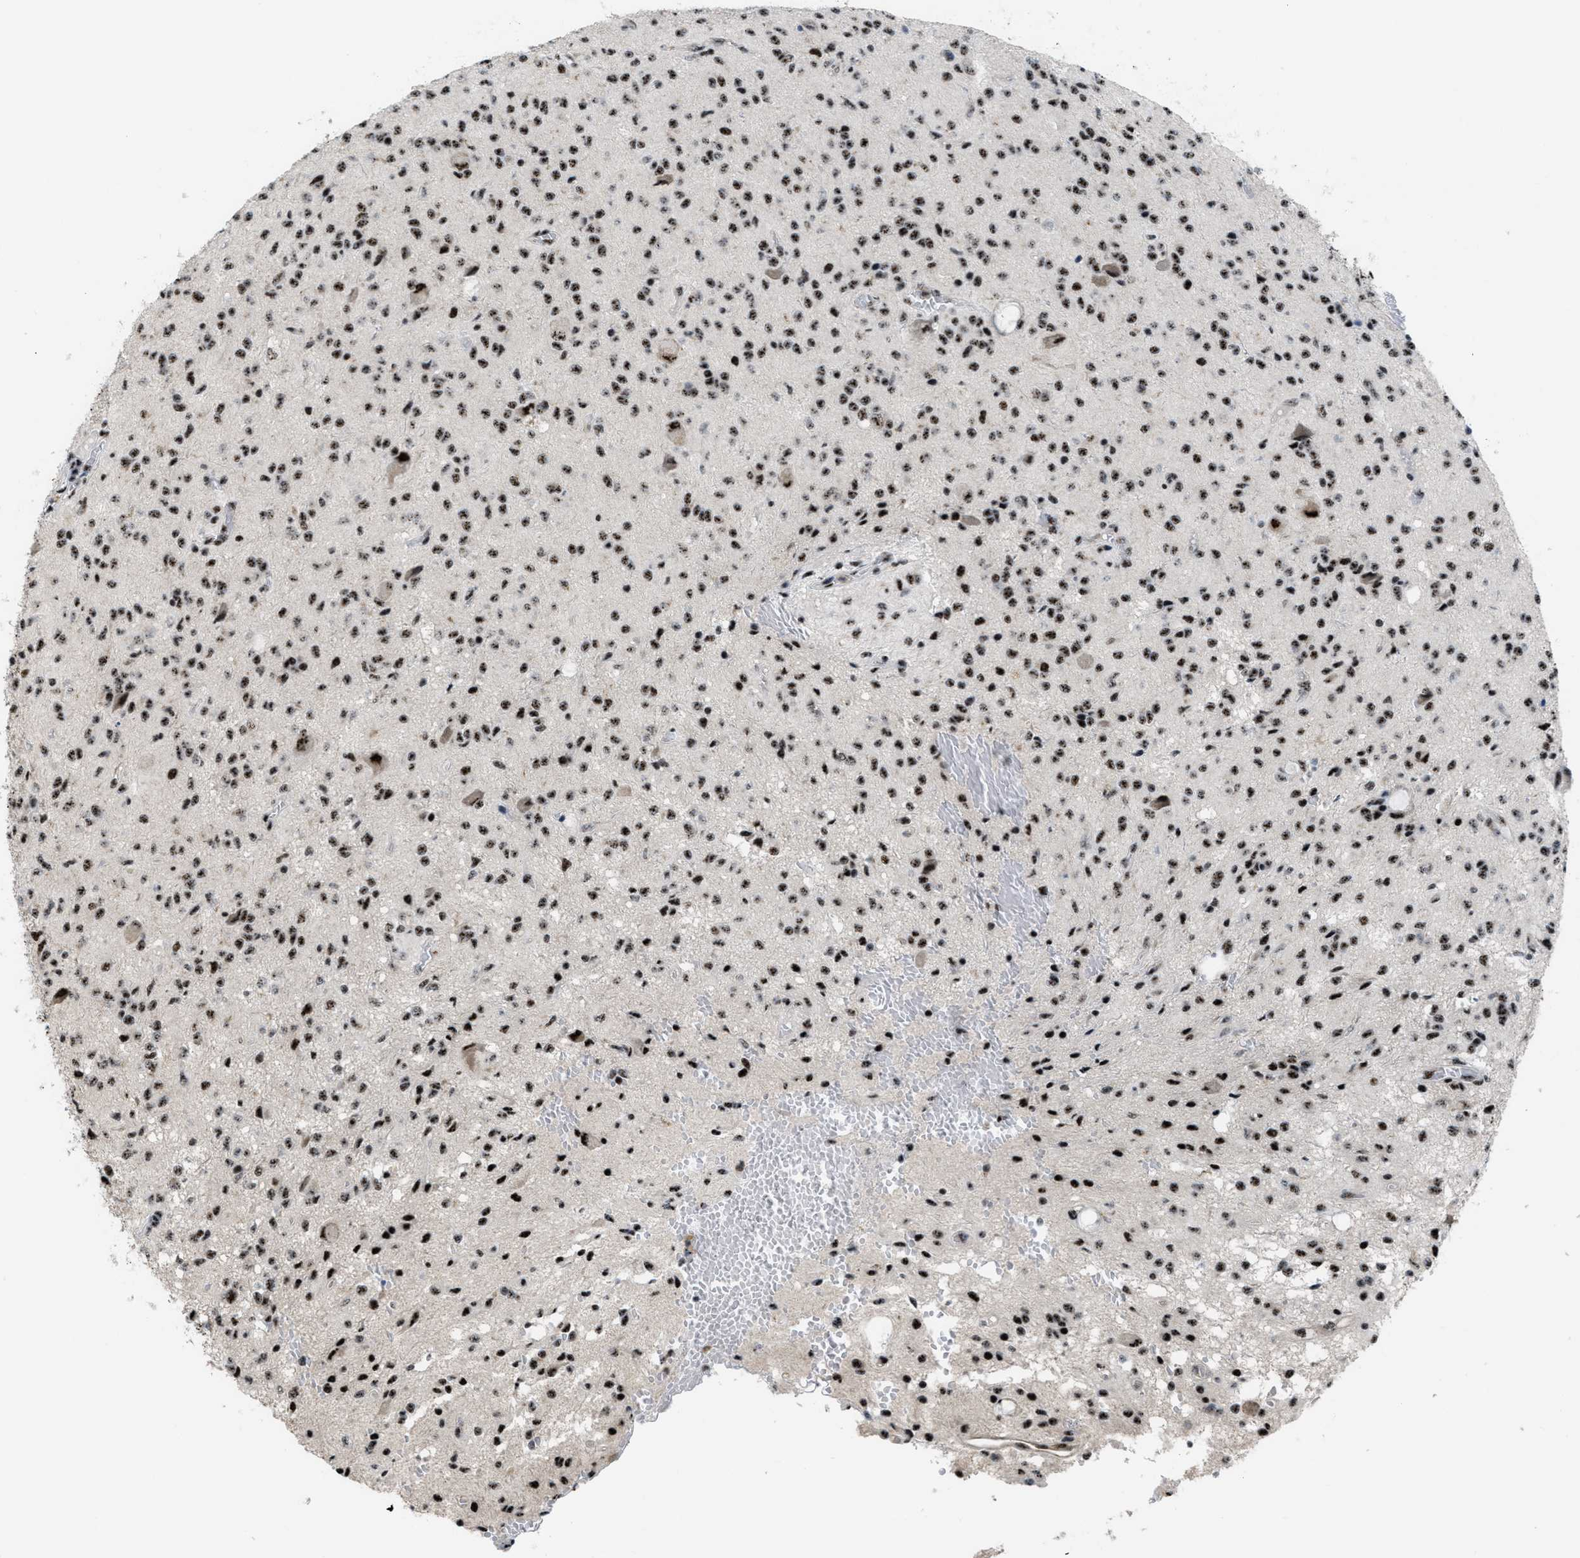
{"staining": {"intensity": "strong", "quantity": ">75%", "location": "nuclear"}, "tissue": "glioma", "cell_type": "Tumor cells", "image_type": "cancer", "snomed": [{"axis": "morphology", "description": "Glioma, malignant, High grade"}, {"axis": "topography", "description": "Brain"}], "caption": "Immunohistochemistry (IHC) of human malignant glioma (high-grade) shows high levels of strong nuclear positivity in about >75% of tumor cells. The protein is stained brown, and the nuclei are stained in blue (DAB (3,3'-diaminobenzidine) IHC with brightfield microscopy, high magnification).", "gene": "CDR2", "patient": {"sex": "female", "age": 59}}